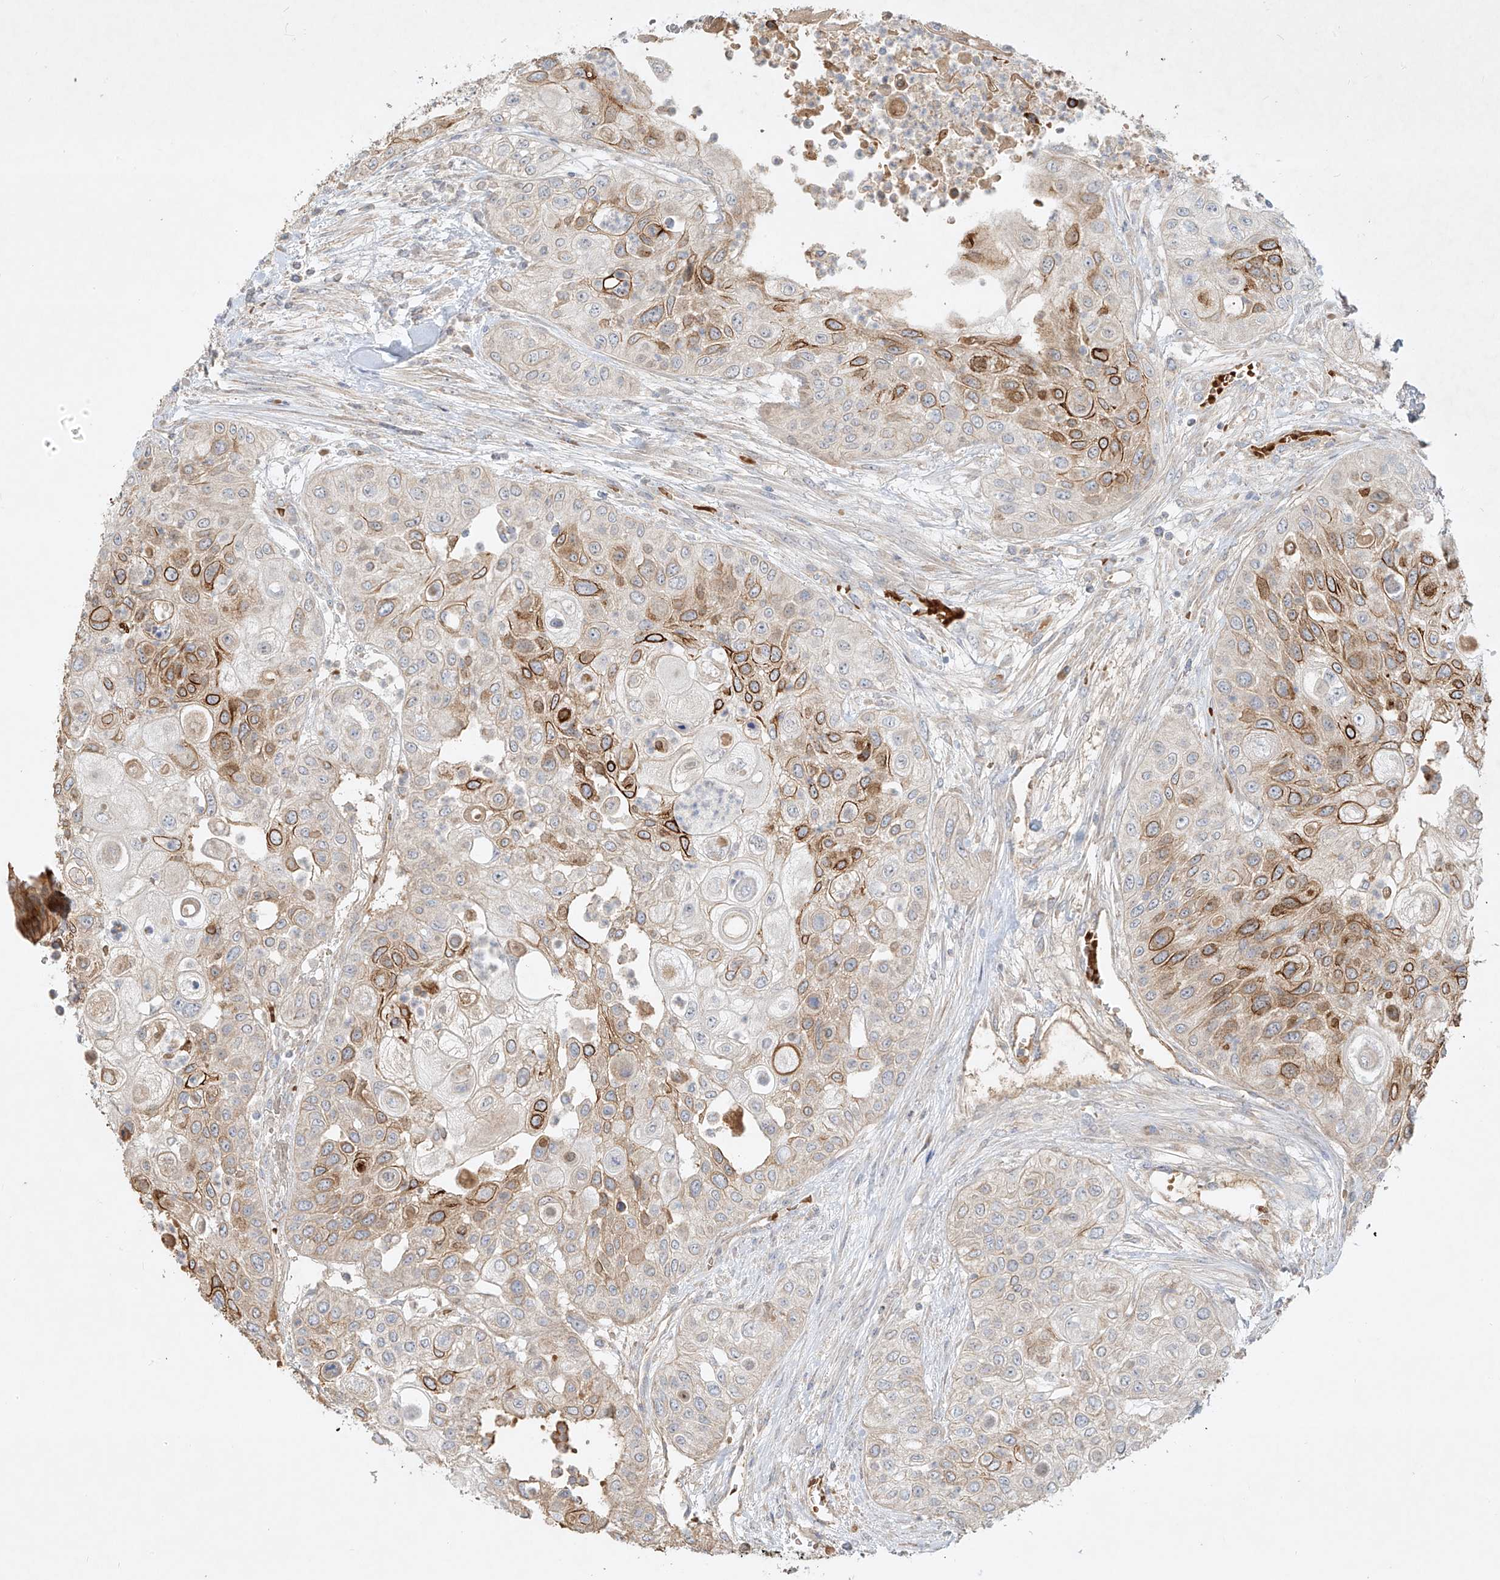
{"staining": {"intensity": "strong", "quantity": "25%-75%", "location": "cytoplasmic/membranous"}, "tissue": "urothelial cancer", "cell_type": "Tumor cells", "image_type": "cancer", "snomed": [{"axis": "morphology", "description": "Urothelial carcinoma, High grade"}, {"axis": "topography", "description": "Urinary bladder"}], "caption": "High-power microscopy captured an immunohistochemistry photomicrograph of urothelial carcinoma (high-grade), revealing strong cytoplasmic/membranous positivity in about 25%-75% of tumor cells. The staining was performed using DAB (3,3'-diaminobenzidine), with brown indicating positive protein expression. Nuclei are stained blue with hematoxylin.", "gene": "KPNA7", "patient": {"sex": "female", "age": 79}}